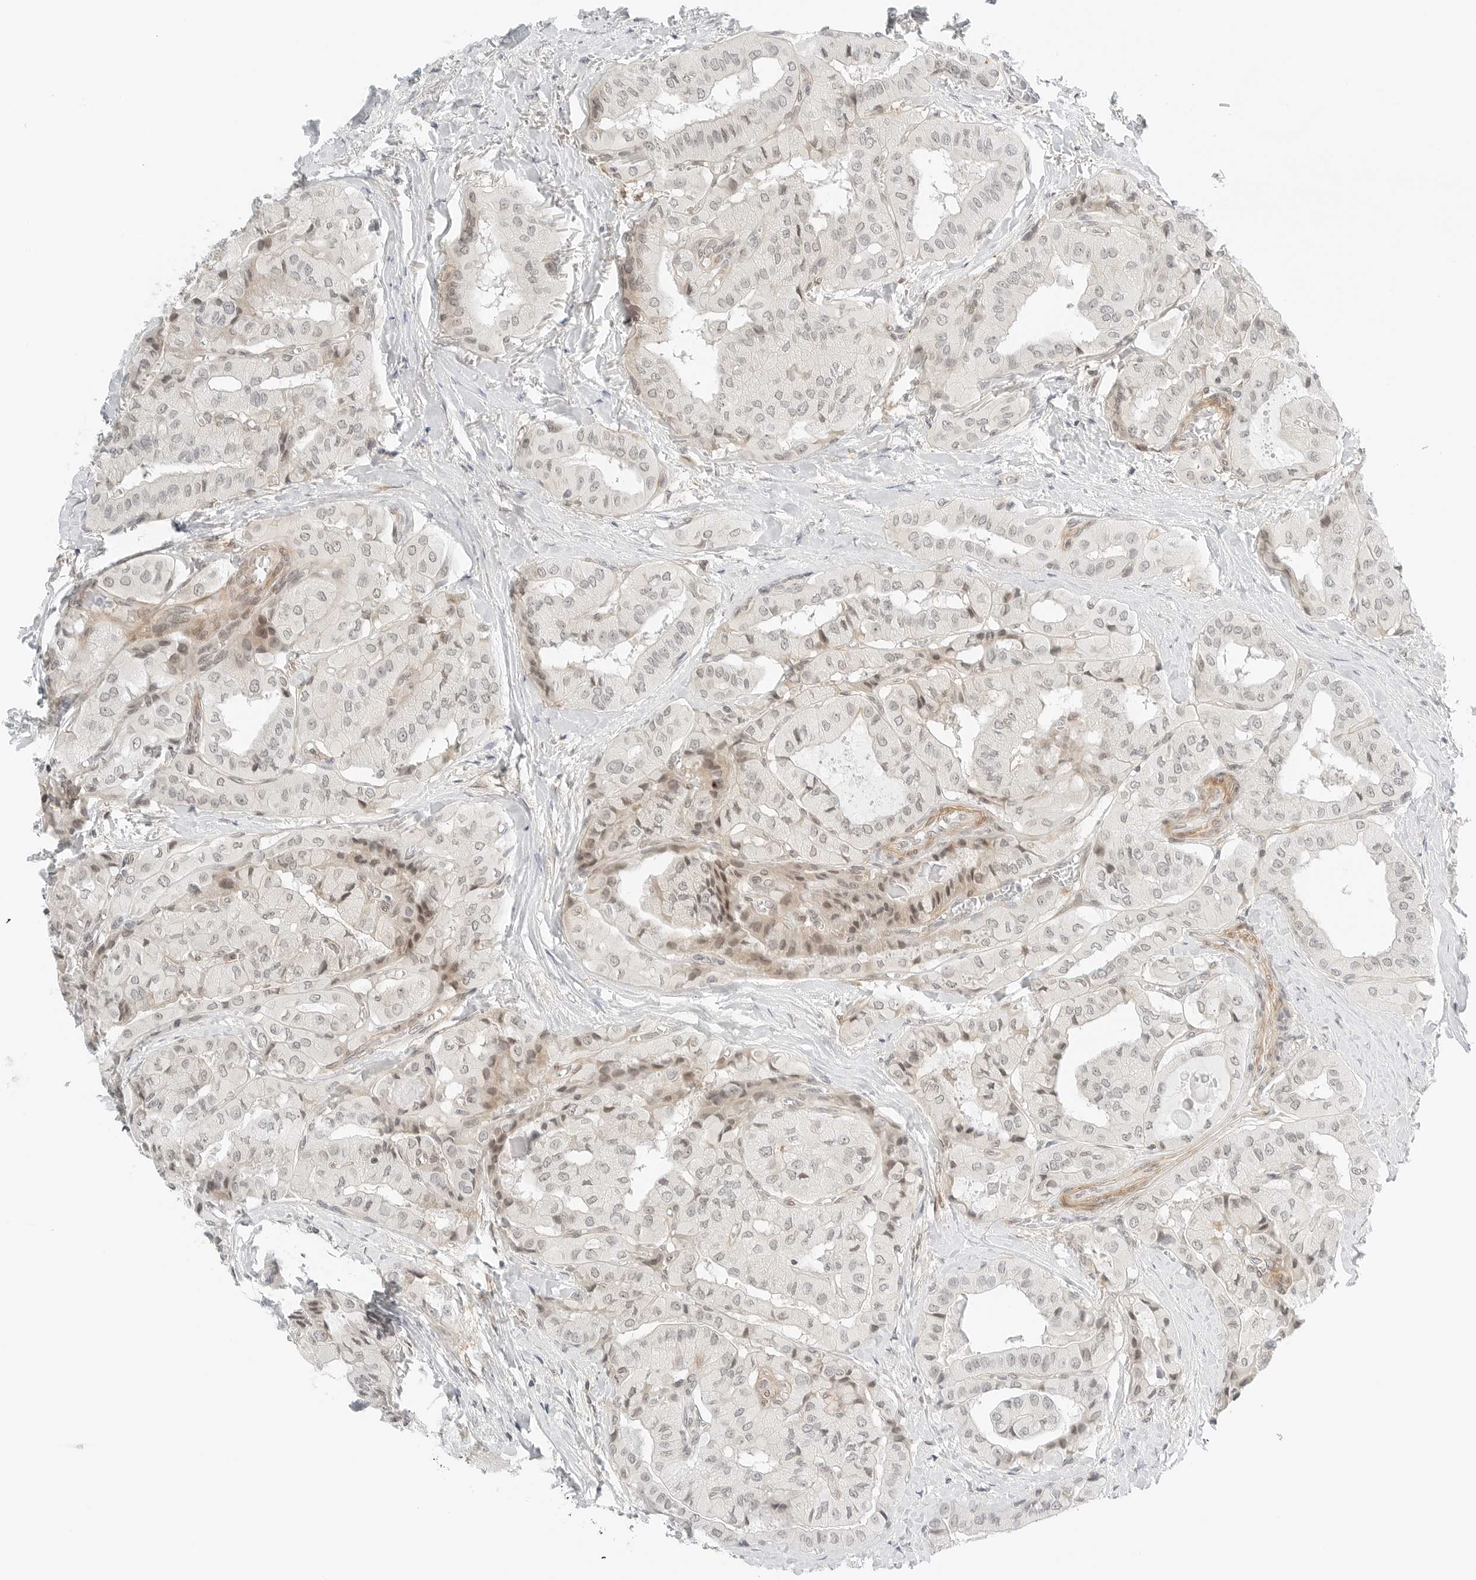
{"staining": {"intensity": "weak", "quantity": "25%-75%", "location": "nuclear"}, "tissue": "thyroid cancer", "cell_type": "Tumor cells", "image_type": "cancer", "snomed": [{"axis": "morphology", "description": "Papillary adenocarcinoma, NOS"}, {"axis": "topography", "description": "Thyroid gland"}], "caption": "Immunohistochemical staining of papillary adenocarcinoma (thyroid) reveals low levels of weak nuclear positivity in approximately 25%-75% of tumor cells.", "gene": "NEO1", "patient": {"sex": "female", "age": 59}}